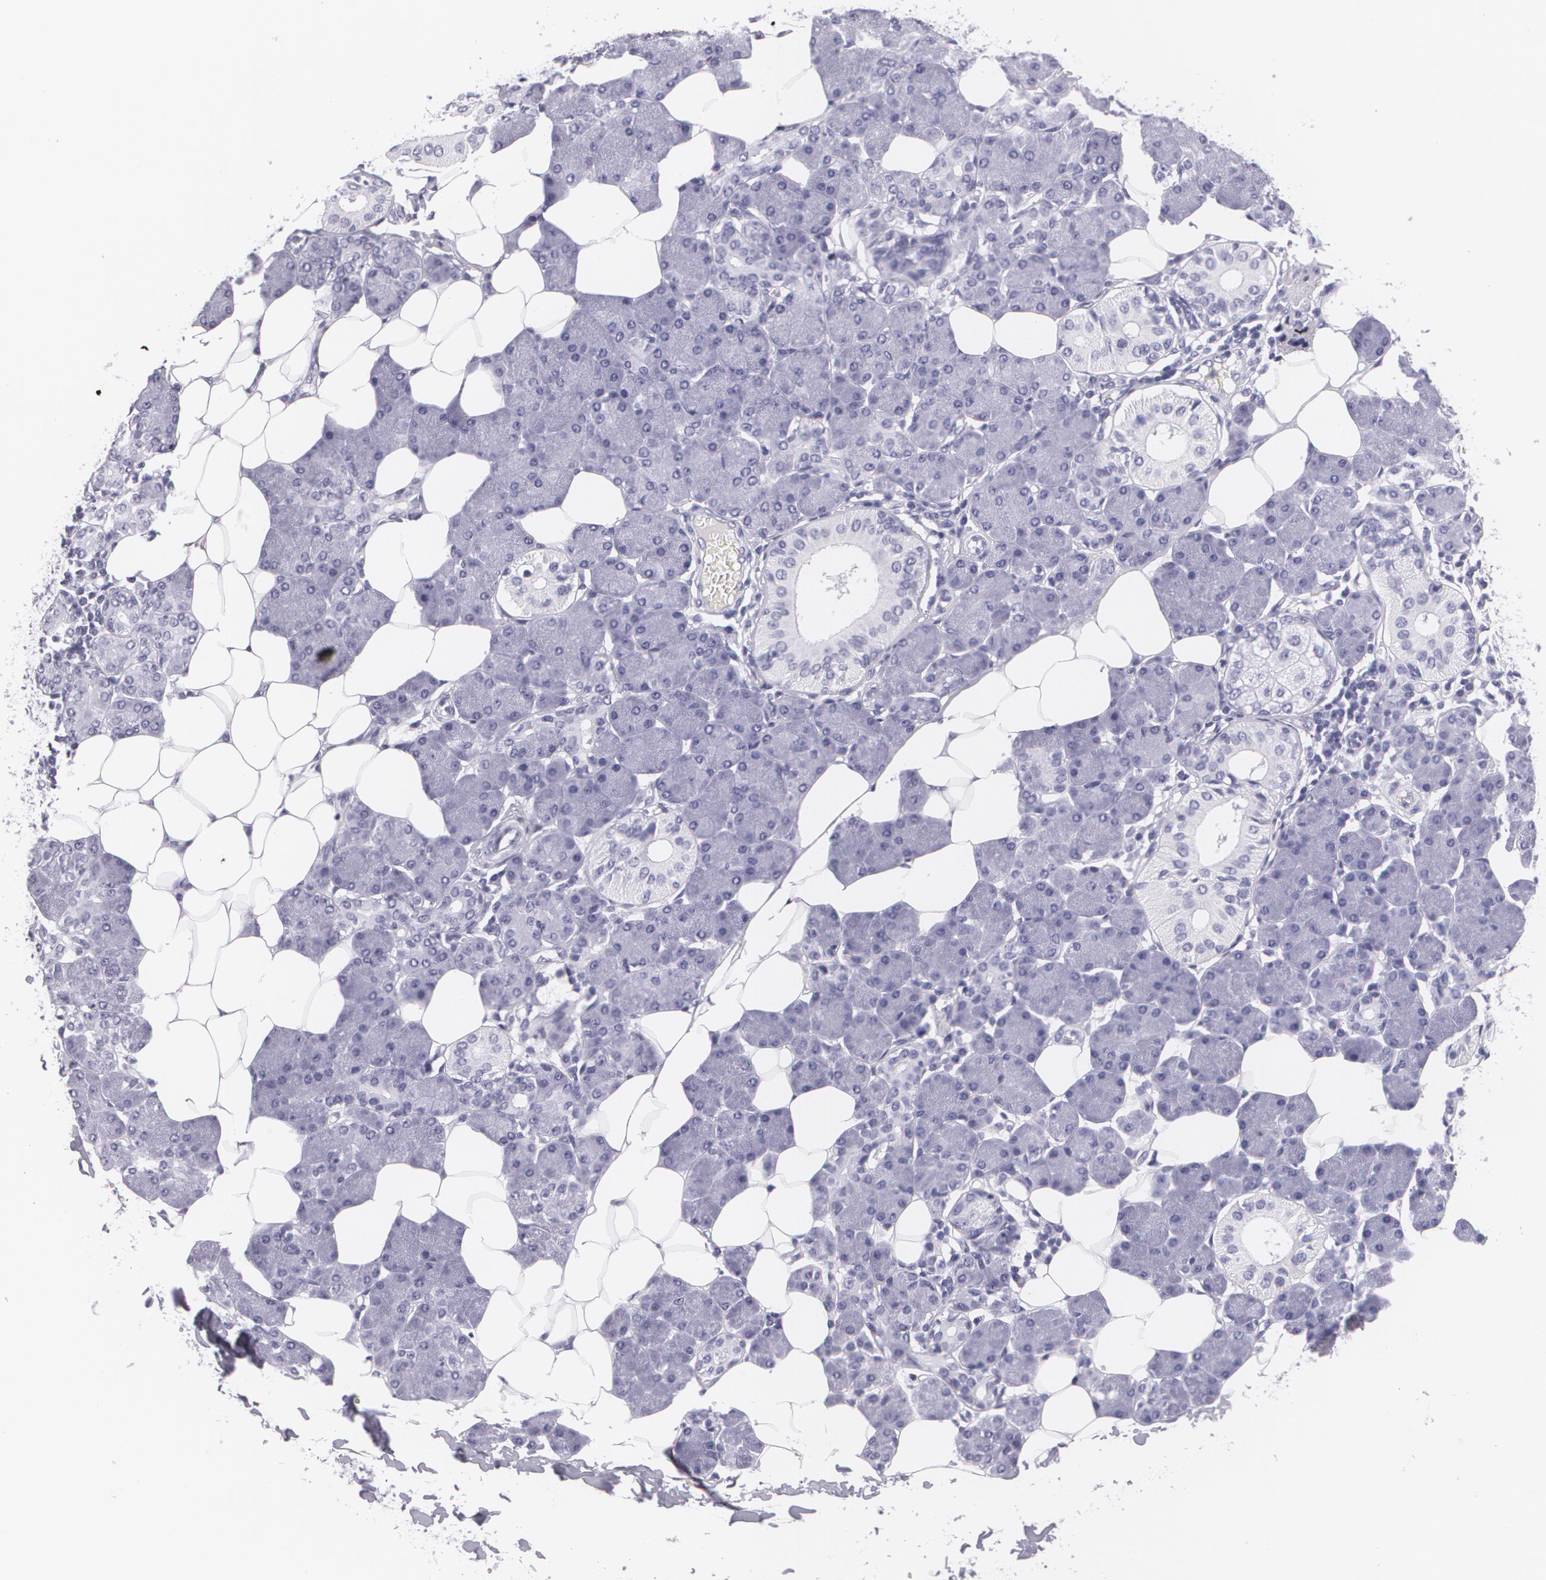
{"staining": {"intensity": "negative", "quantity": "none", "location": "none"}, "tissue": "salivary gland", "cell_type": "Glandular cells", "image_type": "normal", "snomed": [{"axis": "morphology", "description": "Normal tissue, NOS"}, {"axis": "morphology", "description": "Adenoma, NOS"}, {"axis": "topography", "description": "Salivary gland"}], "caption": "This is an immunohistochemistry micrograph of unremarkable human salivary gland. There is no expression in glandular cells.", "gene": "DLG4", "patient": {"sex": "female", "age": 32}}